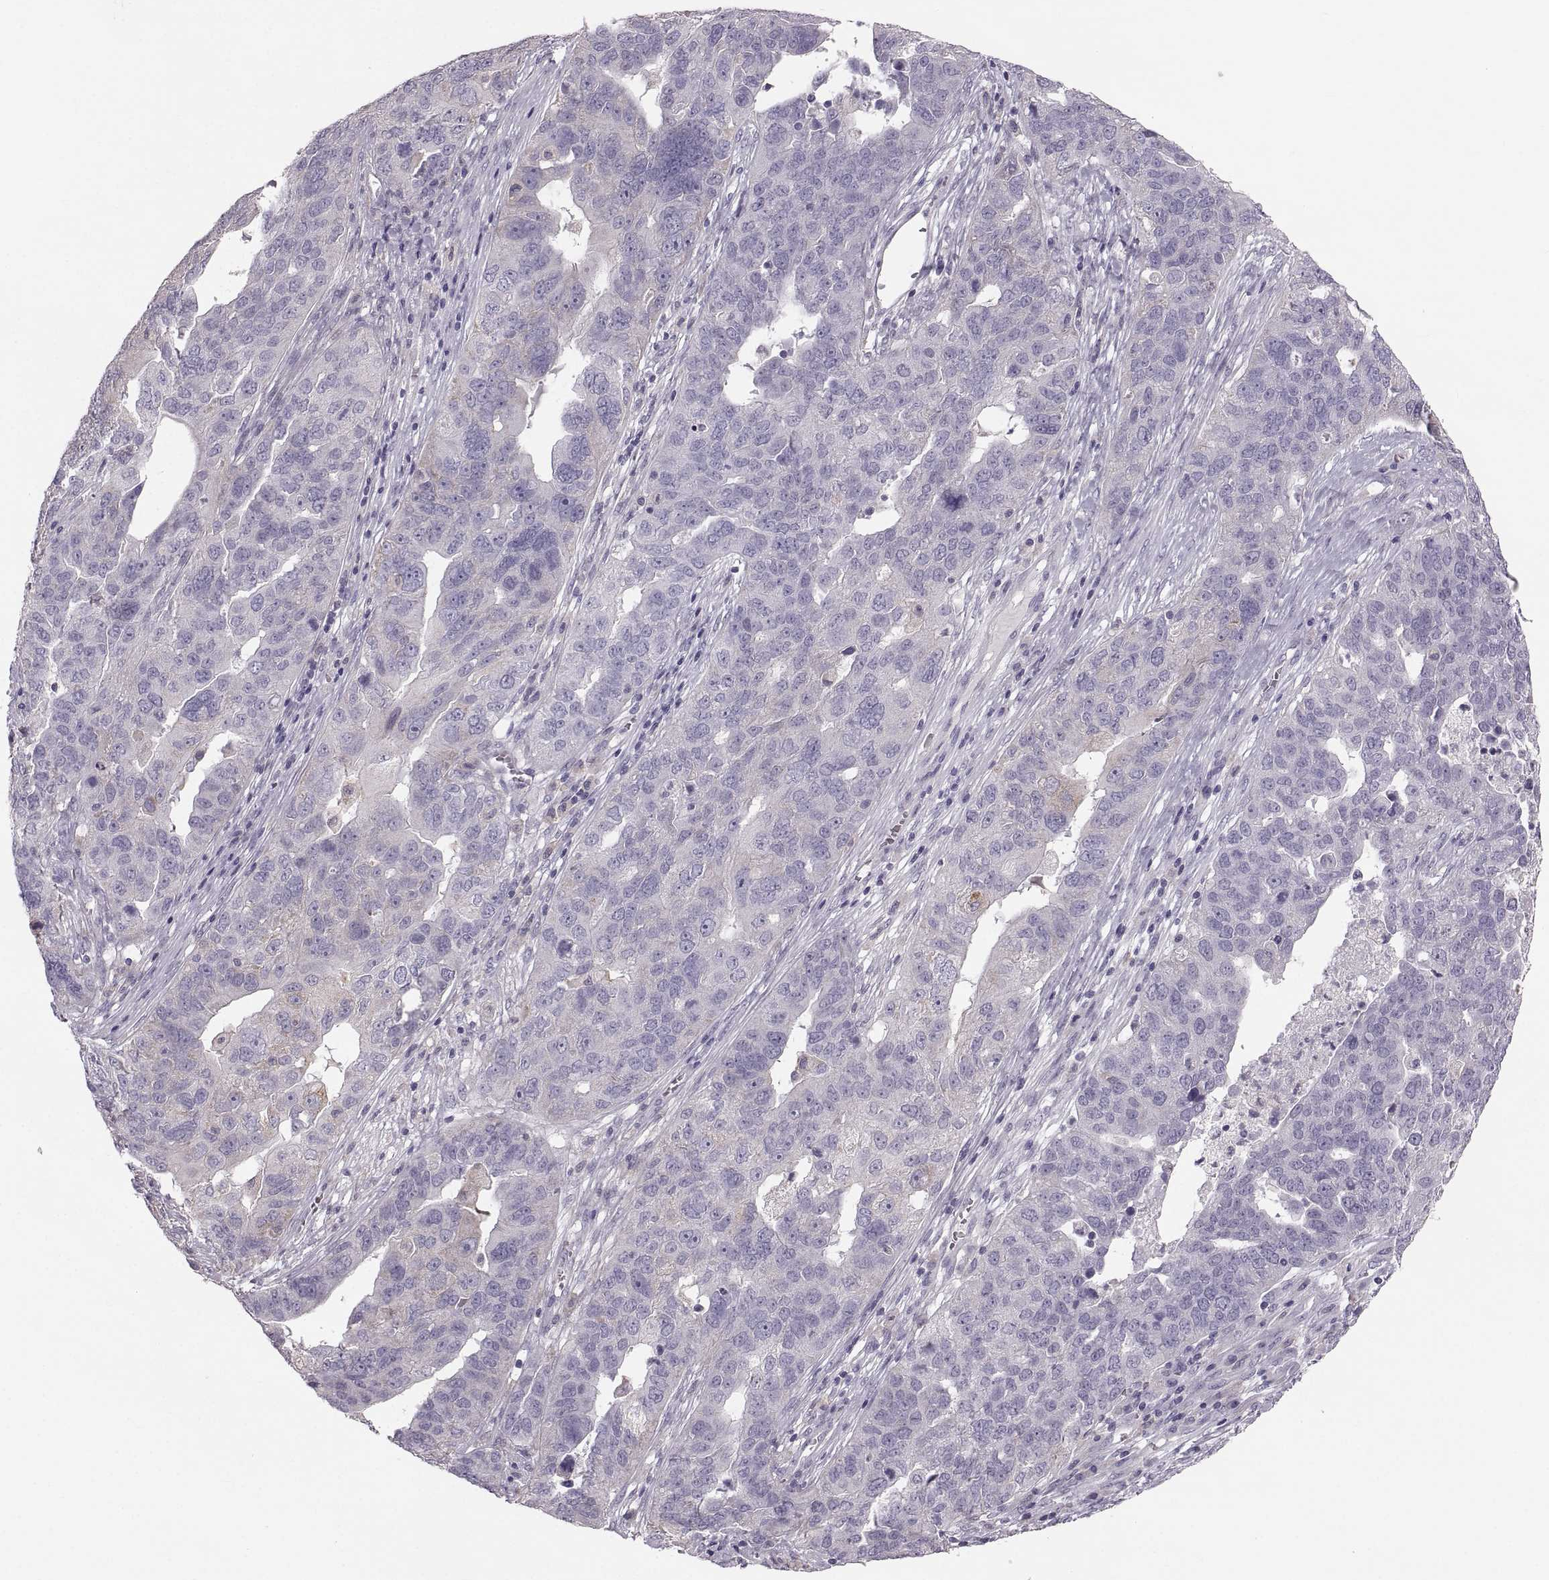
{"staining": {"intensity": "negative", "quantity": "none", "location": "none"}, "tissue": "ovarian cancer", "cell_type": "Tumor cells", "image_type": "cancer", "snomed": [{"axis": "morphology", "description": "Carcinoma, endometroid"}, {"axis": "topography", "description": "Soft tissue"}, {"axis": "topography", "description": "Ovary"}], "caption": "Photomicrograph shows no protein positivity in tumor cells of endometroid carcinoma (ovarian) tissue.", "gene": "RUNDC3A", "patient": {"sex": "female", "age": 52}}